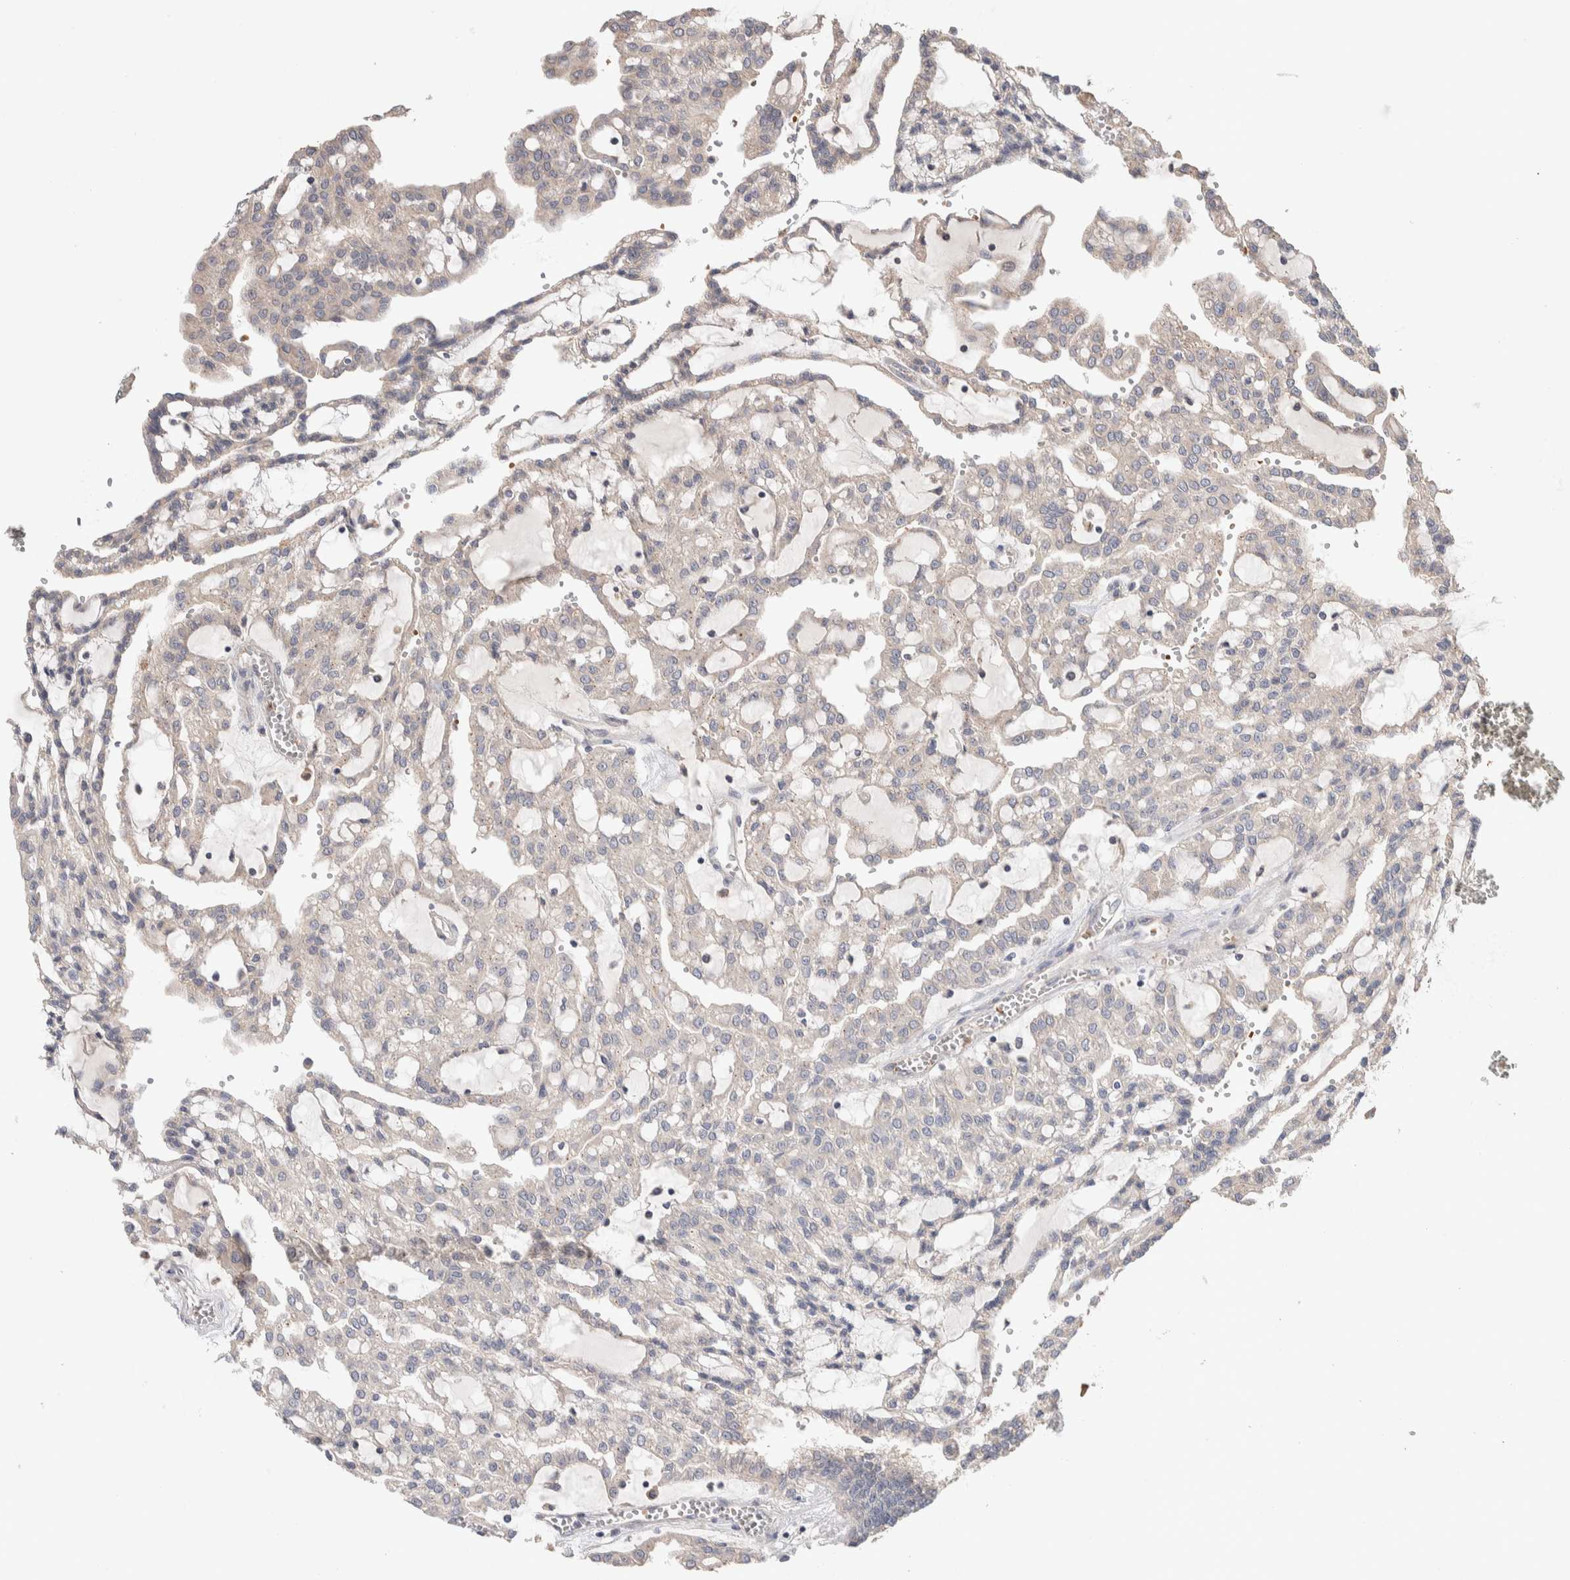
{"staining": {"intensity": "negative", "quantity": "none", "location": "none"}, "tissue": "renal cancer", "cell_type": "Tumor cells", "image_type": "cancer", "snomed": [{"axis": "morphology", "description": "Adenocarcinoma, NOS"}, {"axis": "topography", "description": "Kidney"}], "caption": "High magnification brightfield microscopy of renal cancer stained with DAB (brown) and counterstained with hematoxylin (blue): tumor cells show no significant positivity.", "gene": "WDR91", "patient": {"sex": "male", "age": 63}}